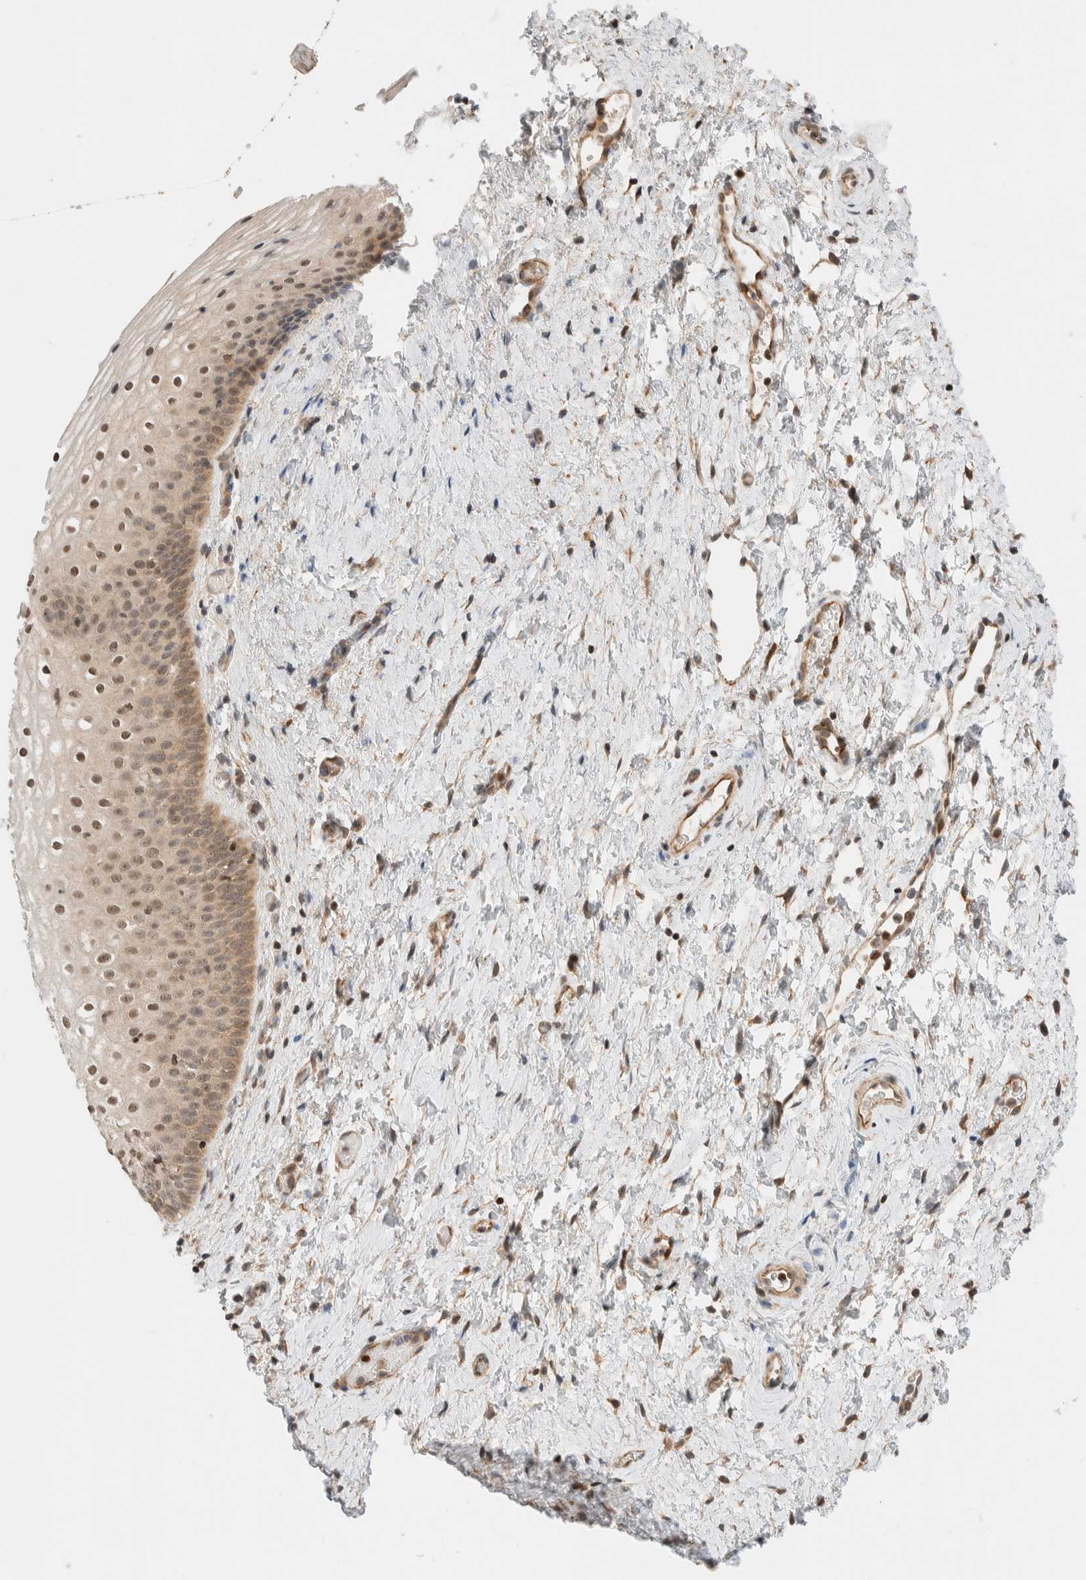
{"staining": {"intensity": "moderate", "quantity": ">75%", "location": "cytoplasmic/membranous,nuclear"}, "tissue": "cervix", "cell_type": "Glandular cells", "image_type": "normal", "snomed": [{"axis": "morphology", "description": "Normal tissue, NOS"}, {"axis": "topography", "description": "Cervix"}], "caption": "Immunohistochemistry micrograph of normal cervix stained for a protein (brown), which reveals medium levels of moderate cytoplasmic/membranous,nuclear staining in approximately >75% of glandular cells.", "gene": "C8orf76", "patient": {"sex": "female", "age": 72}}